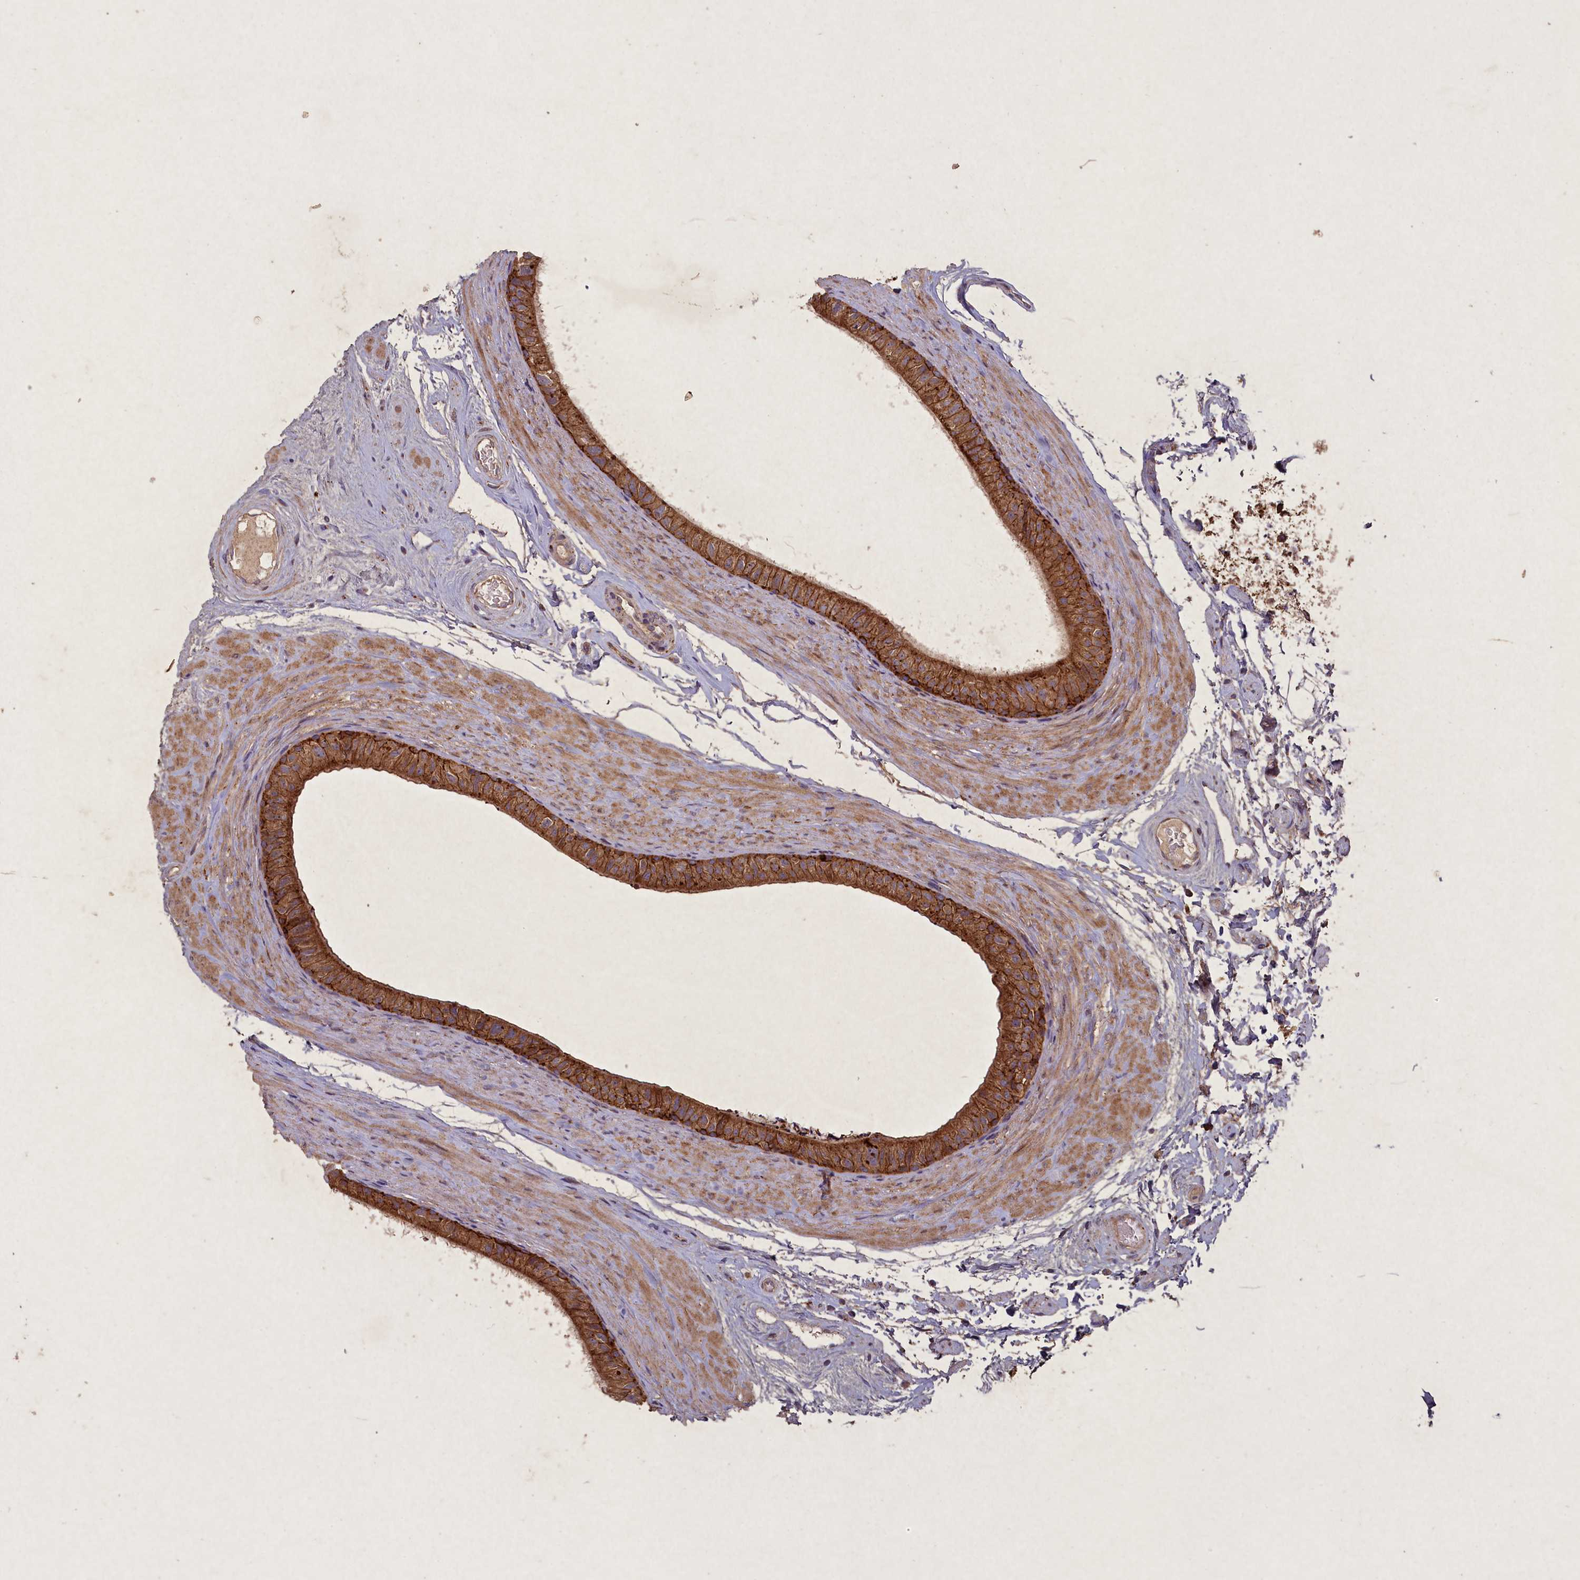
{"staining": {"intensity": "moderate", "quantity": ">75%", "location": "cytoplasmic/membranous"}, "tissue": "epididymis", "cell_type": "Glandular cells", "image_type": "normal", "snomed": [{"axis": "morphology", "description": "Normal tissue, NOS"}, {"axis": "topography", "description": "Epididymis"}], "caption": "The photomicrograph demonstrates staining of normal epididymis, revealing moderate cytoplasmic/membranous protein positivity (brown color) within glandular cells. The staining was performed using DAB, with brown indicating positive protein expression. Nuclei are stained blue with hematoxylin.", "gene": "CIAO2B", "patient": {"sex": "male", "age": 45}}